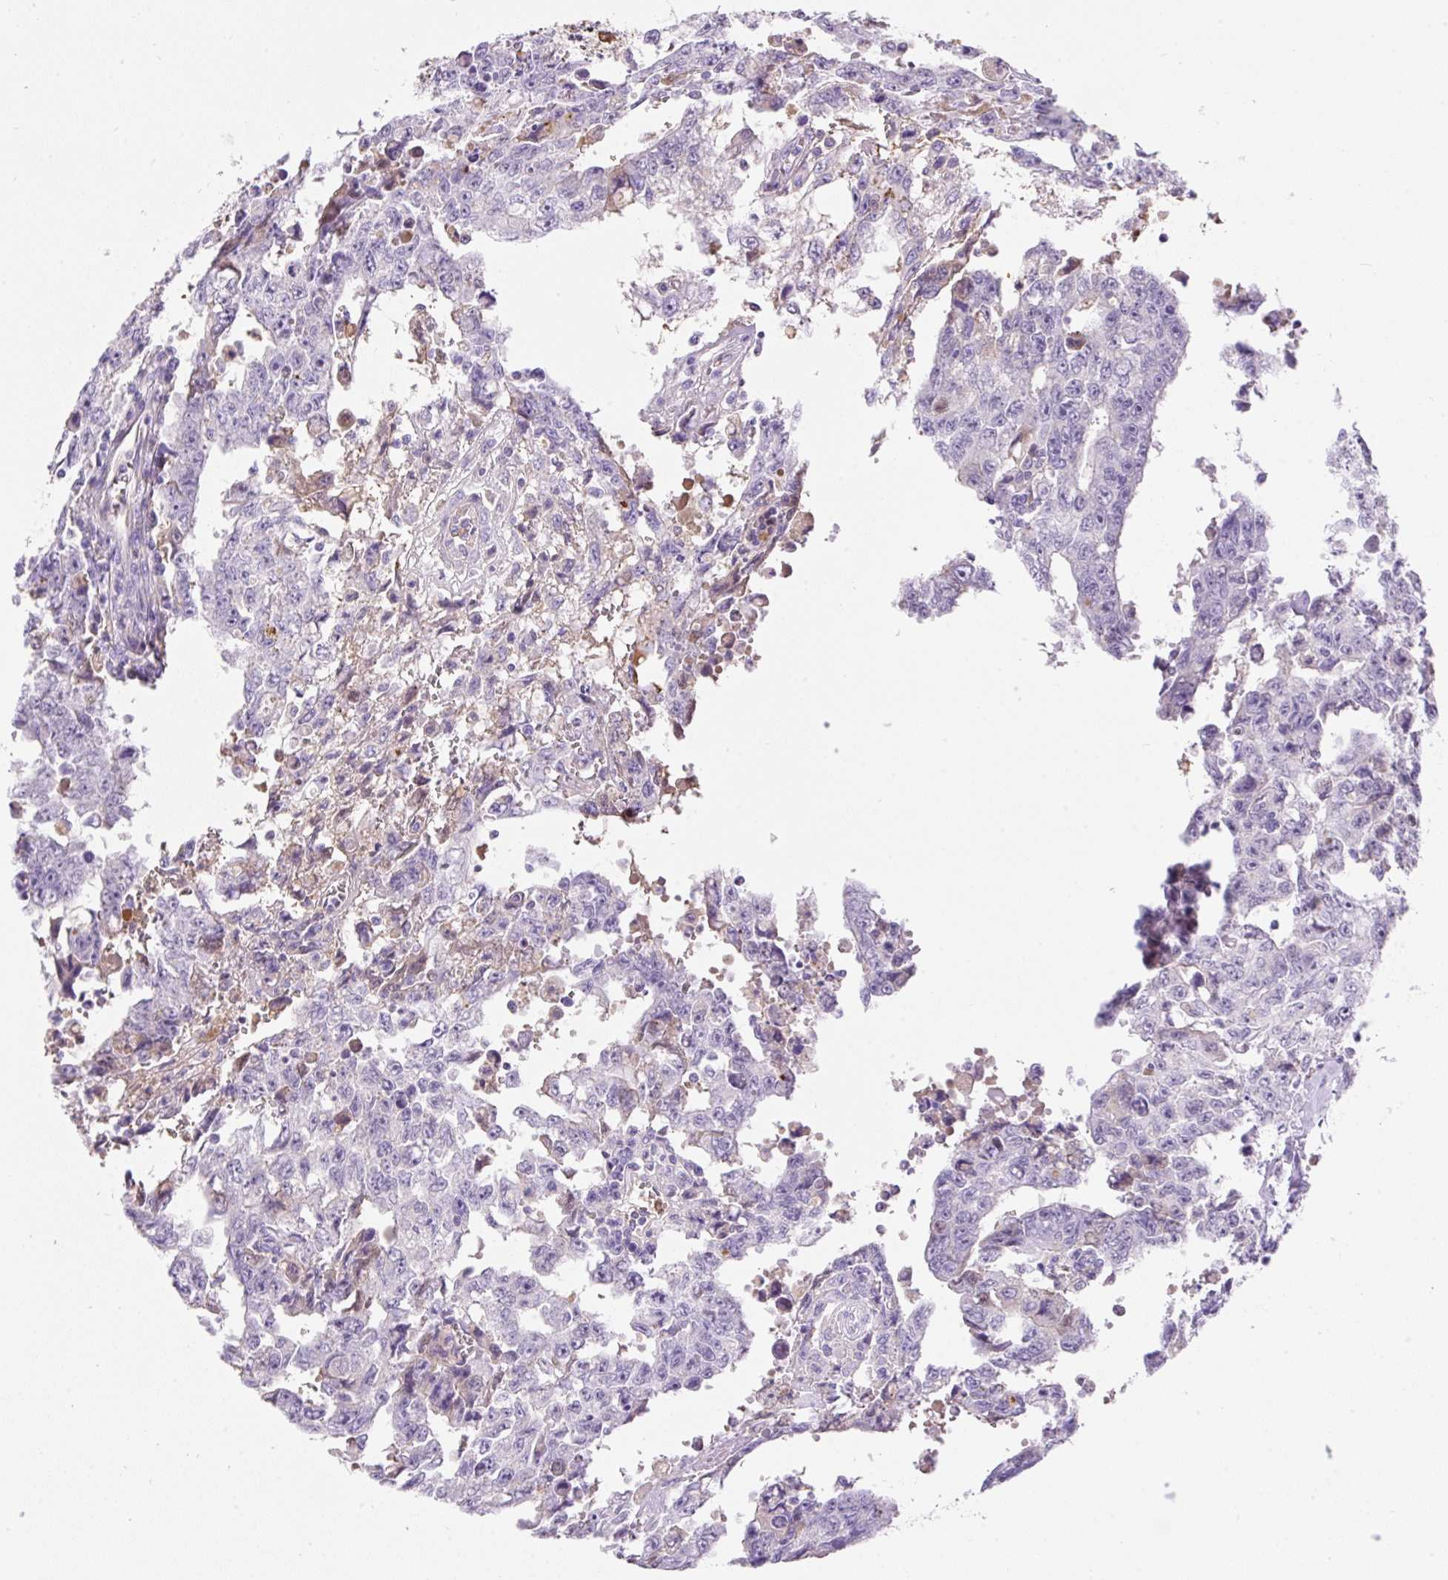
{"staining": {"intensity": "negative", "quantity": "none", "location": "none"}, "tissue": "testis cancer", "cell_type": "Tumor cells", "image_type": "cancer", "snomed": [{"axis": "morphology", "description": "Carcinoma, Embryonal, NOS"}, {"axis": "topography", "description": "Testis"}], "caption": "Immunohistochemical staining of human testis cancer (embryonal carcinoma) displays no significant staining in tumor cells. (Brightfield microscopy of DAB (3,3'-diaminobenzidine) immunohistochemistry at high magnification).", "gene": "TDRD15", "patient": {"sex": "male", "age": 24}}